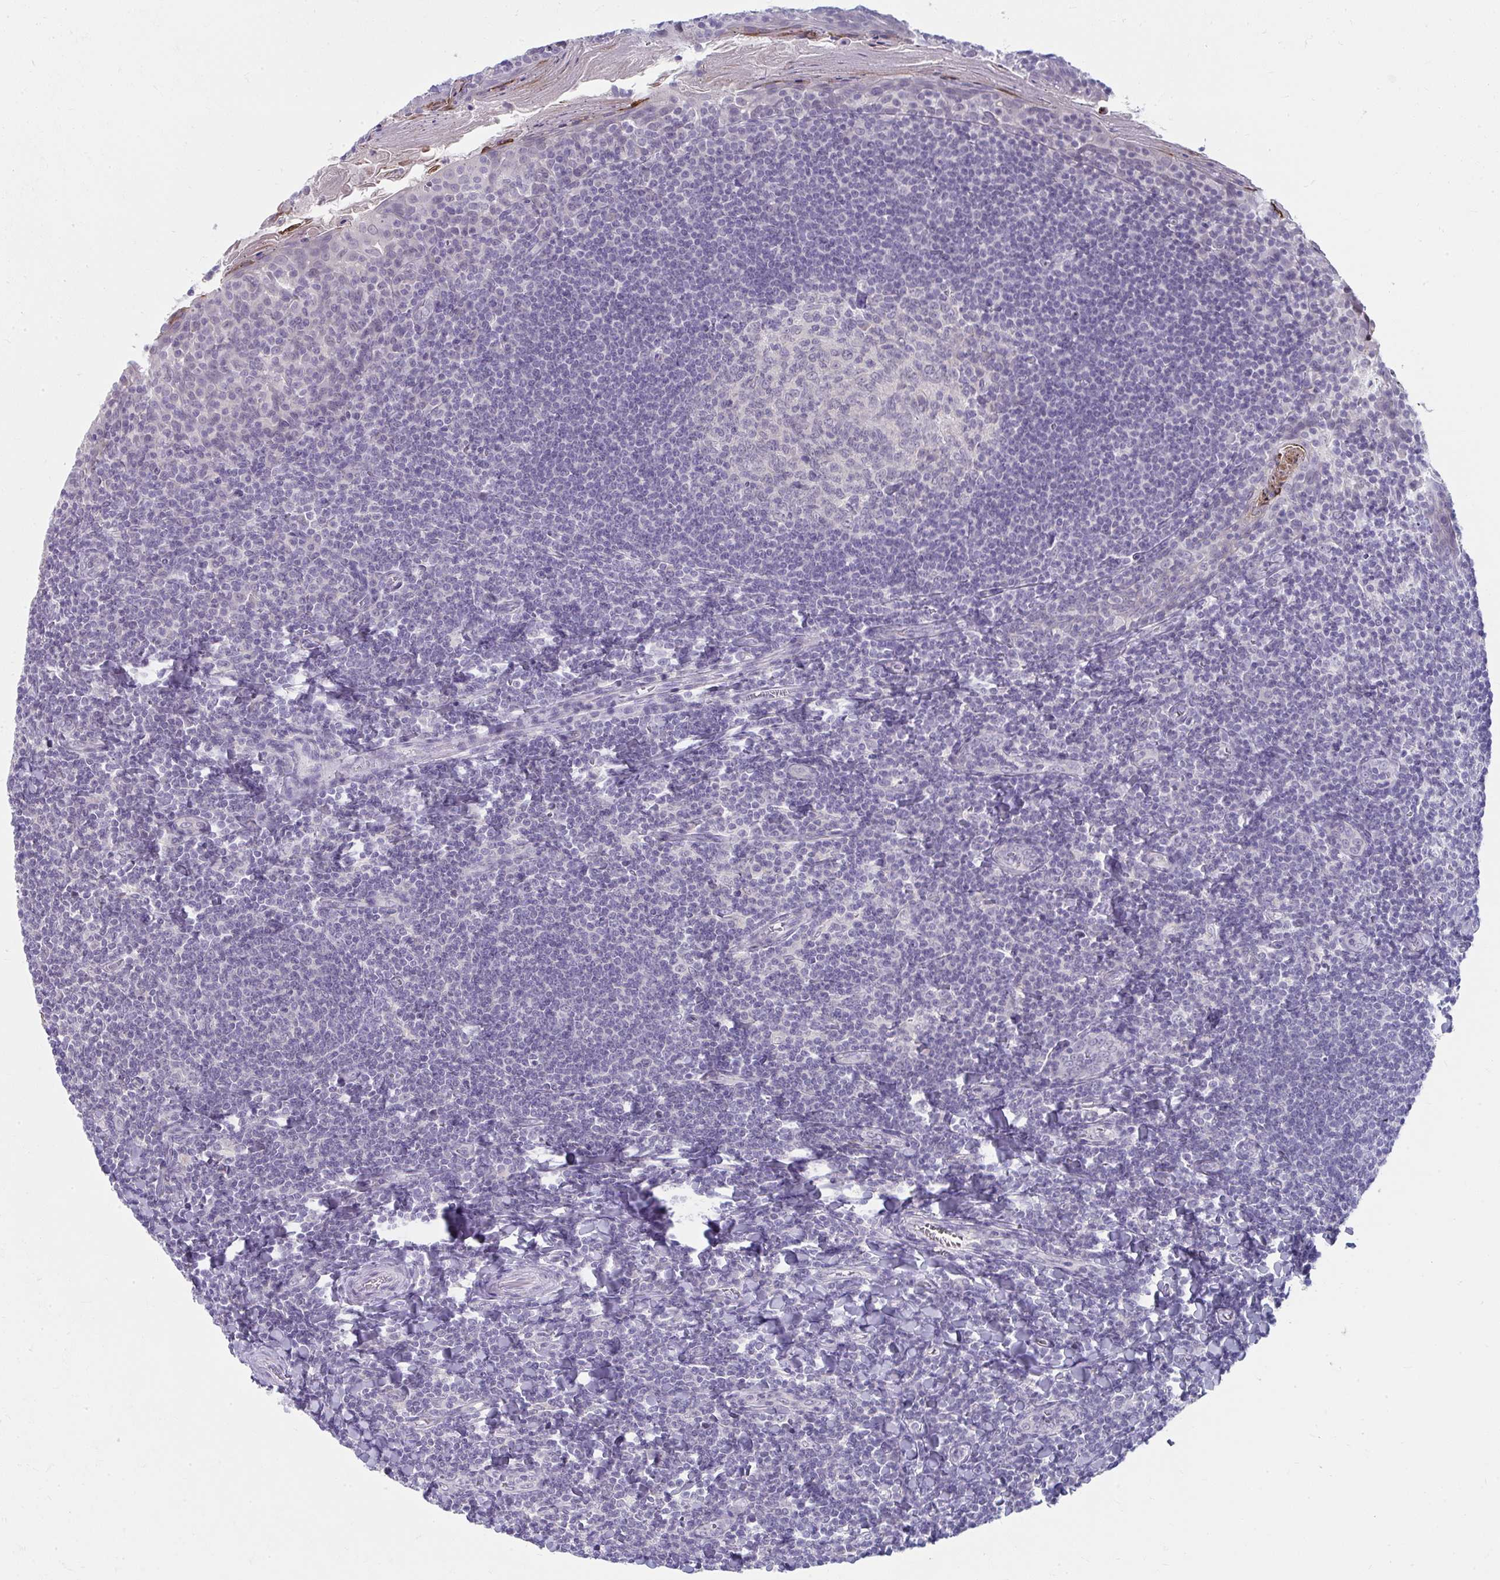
{"staining": {"intensity": "negative", "quantity": "none", "location": "none"}, "tissue": "tonsil", "cell_type": "Germinal center cells", "image_type": "normal", "snomed": [{"axis": "morphology", "description": "Normal tissue, NOS"}, {"axis": "topography", "description": "Tonsil"}], "caption": "This is a image of immunohistochemistry (IHC) staining of normal tonsil, which shows no staining in germinal center cells. Brightfield microscopy of immunohistochemistry stained with DAB (3,3'-diaminobenzidine) (brown) and hematoxylin (blue), captured at high magnification.", "gene": "UGT3A2", "patient": {"sex": "male", "age": 27}}